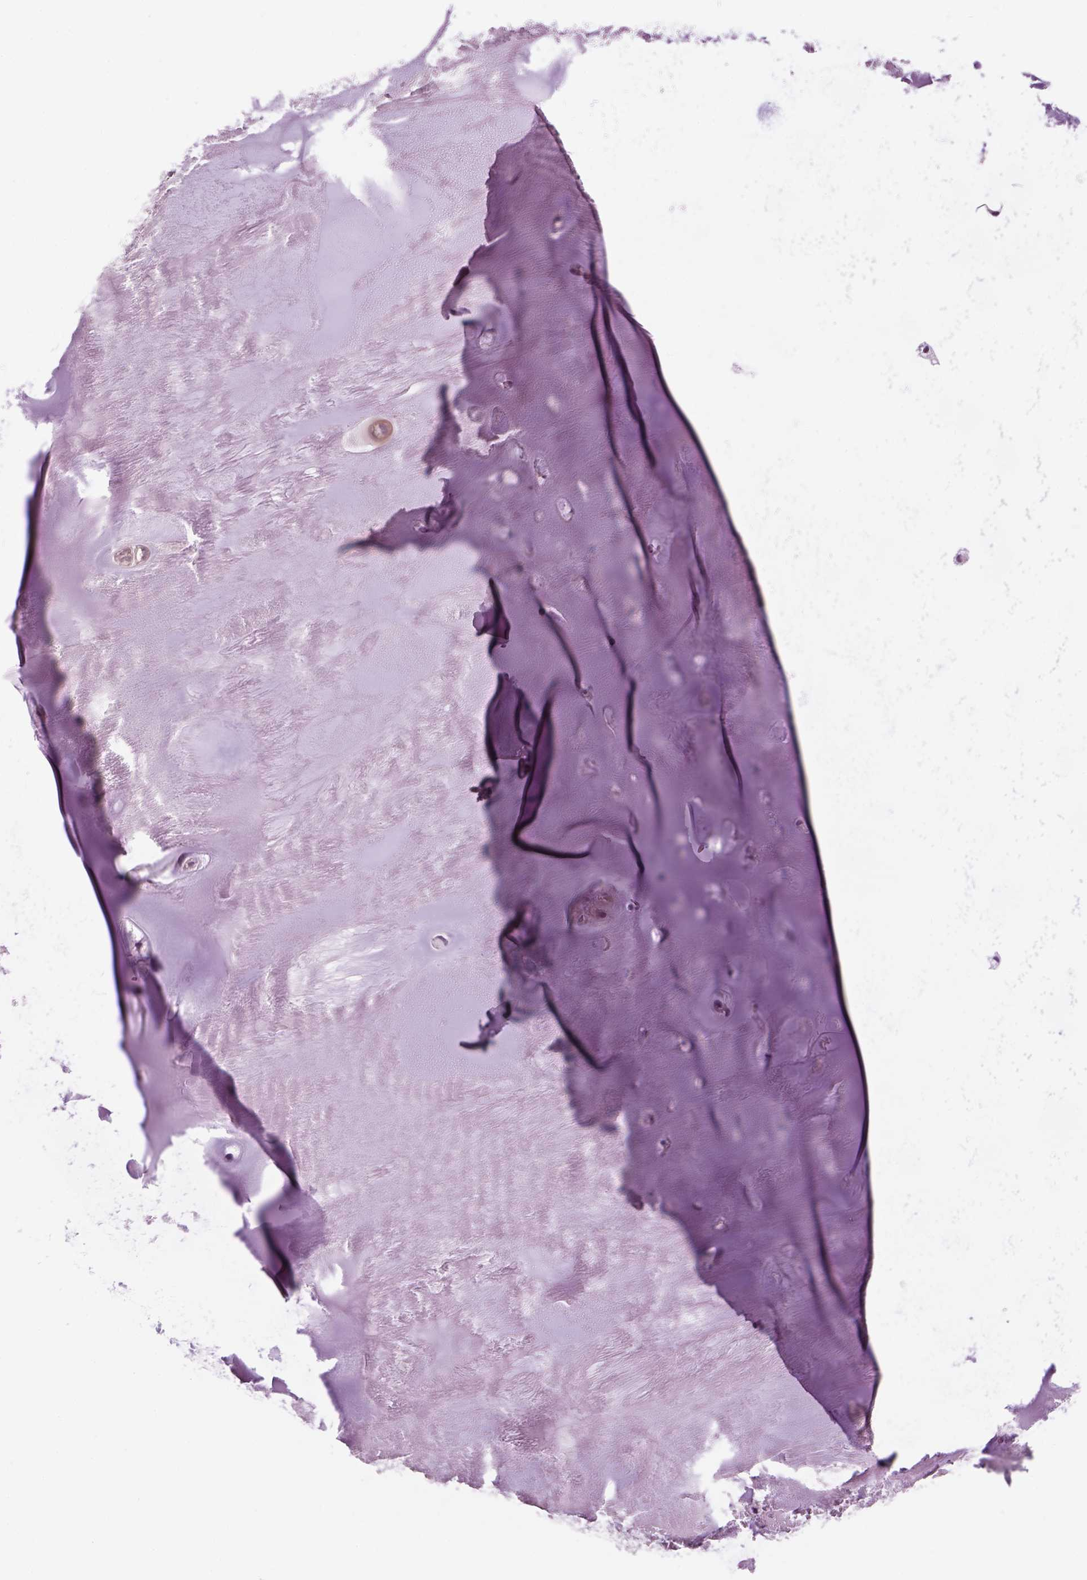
{"staining": {"intensity": "negative", "quantity": "none", "location": "none"}, "tissue": "adipose tissue", "cell_type": "Adipocytes", "image_type": "normal", "snomed": [{"axis": "morphology", "description": "Normal tissue, NOS"}, {"axis": "morphology", "description": "Squamous cell carcinoma, NOS"}, {"axis": "topography", "description": "Cartilage tissue"}, {"axis": "topography", "description": "Lung"}], "caption": "Immunohistochemistry (IHC) photomicrograph of benign adipose tissue stained for a protein (brown), which reveals no staining in adipocytes. The staining is performed using DAB brown chromogen with nuclei counter-stained in using hematoxylin.", "gene": "MDH1B", "patient": {"sex": "male", "age": 66}}